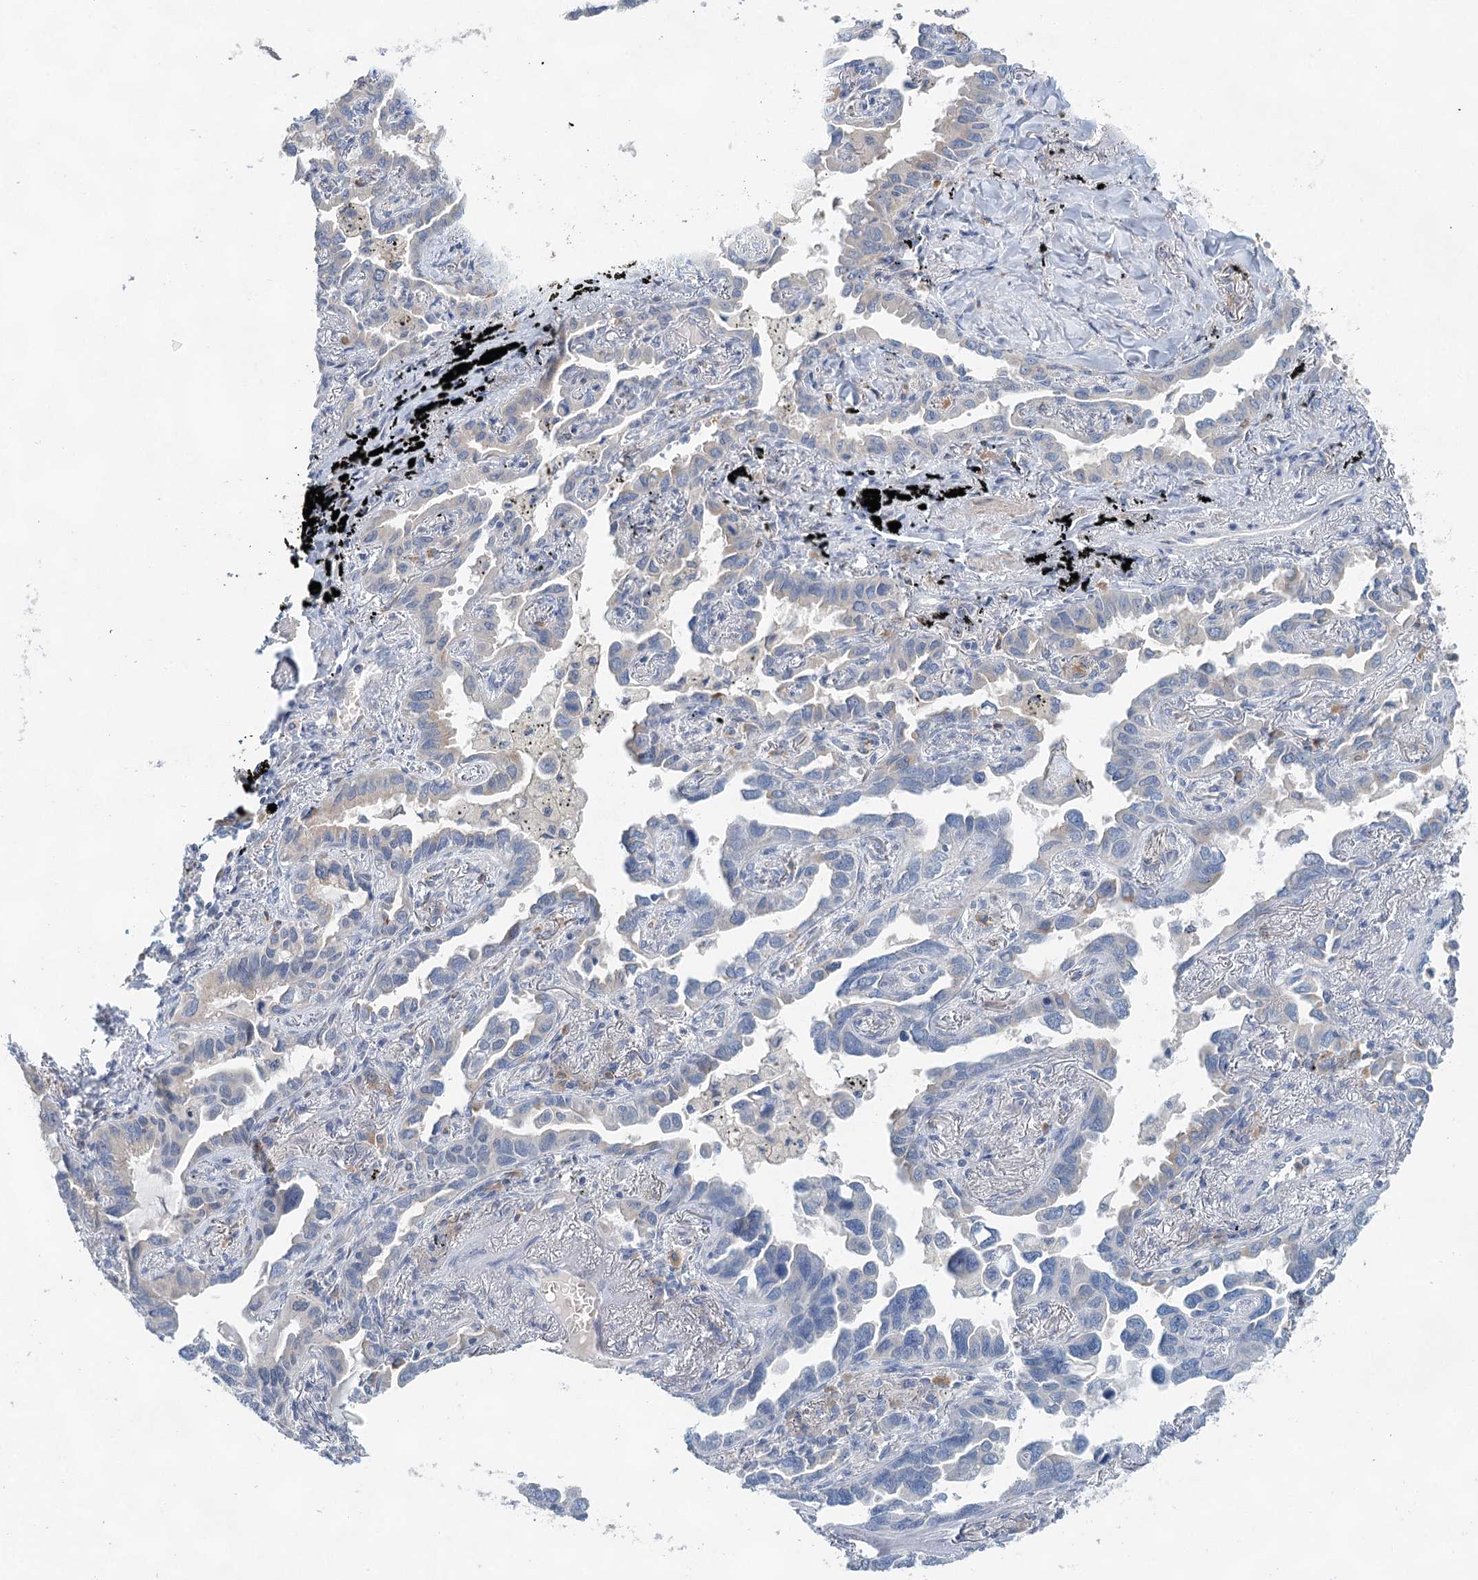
{"staining": {"intensity": "weak", "quantity": "<25%", "location": "cytoplasmic/membranous"}, "tissue": "lung cancer", "cell_type": "Tumor cells", "image_type": "cancer", "snomed": [{"axis": "morphology", "description": "Adenocarcinoma, NOS"}, {"axis": "topography", "description": "Lung"}], "caption": "Immunohistochemistry of lung cancer exhibits no expression in tumor cells.", "gene": "BLTP1", "patient": {"sex": "male", "age": 67}}